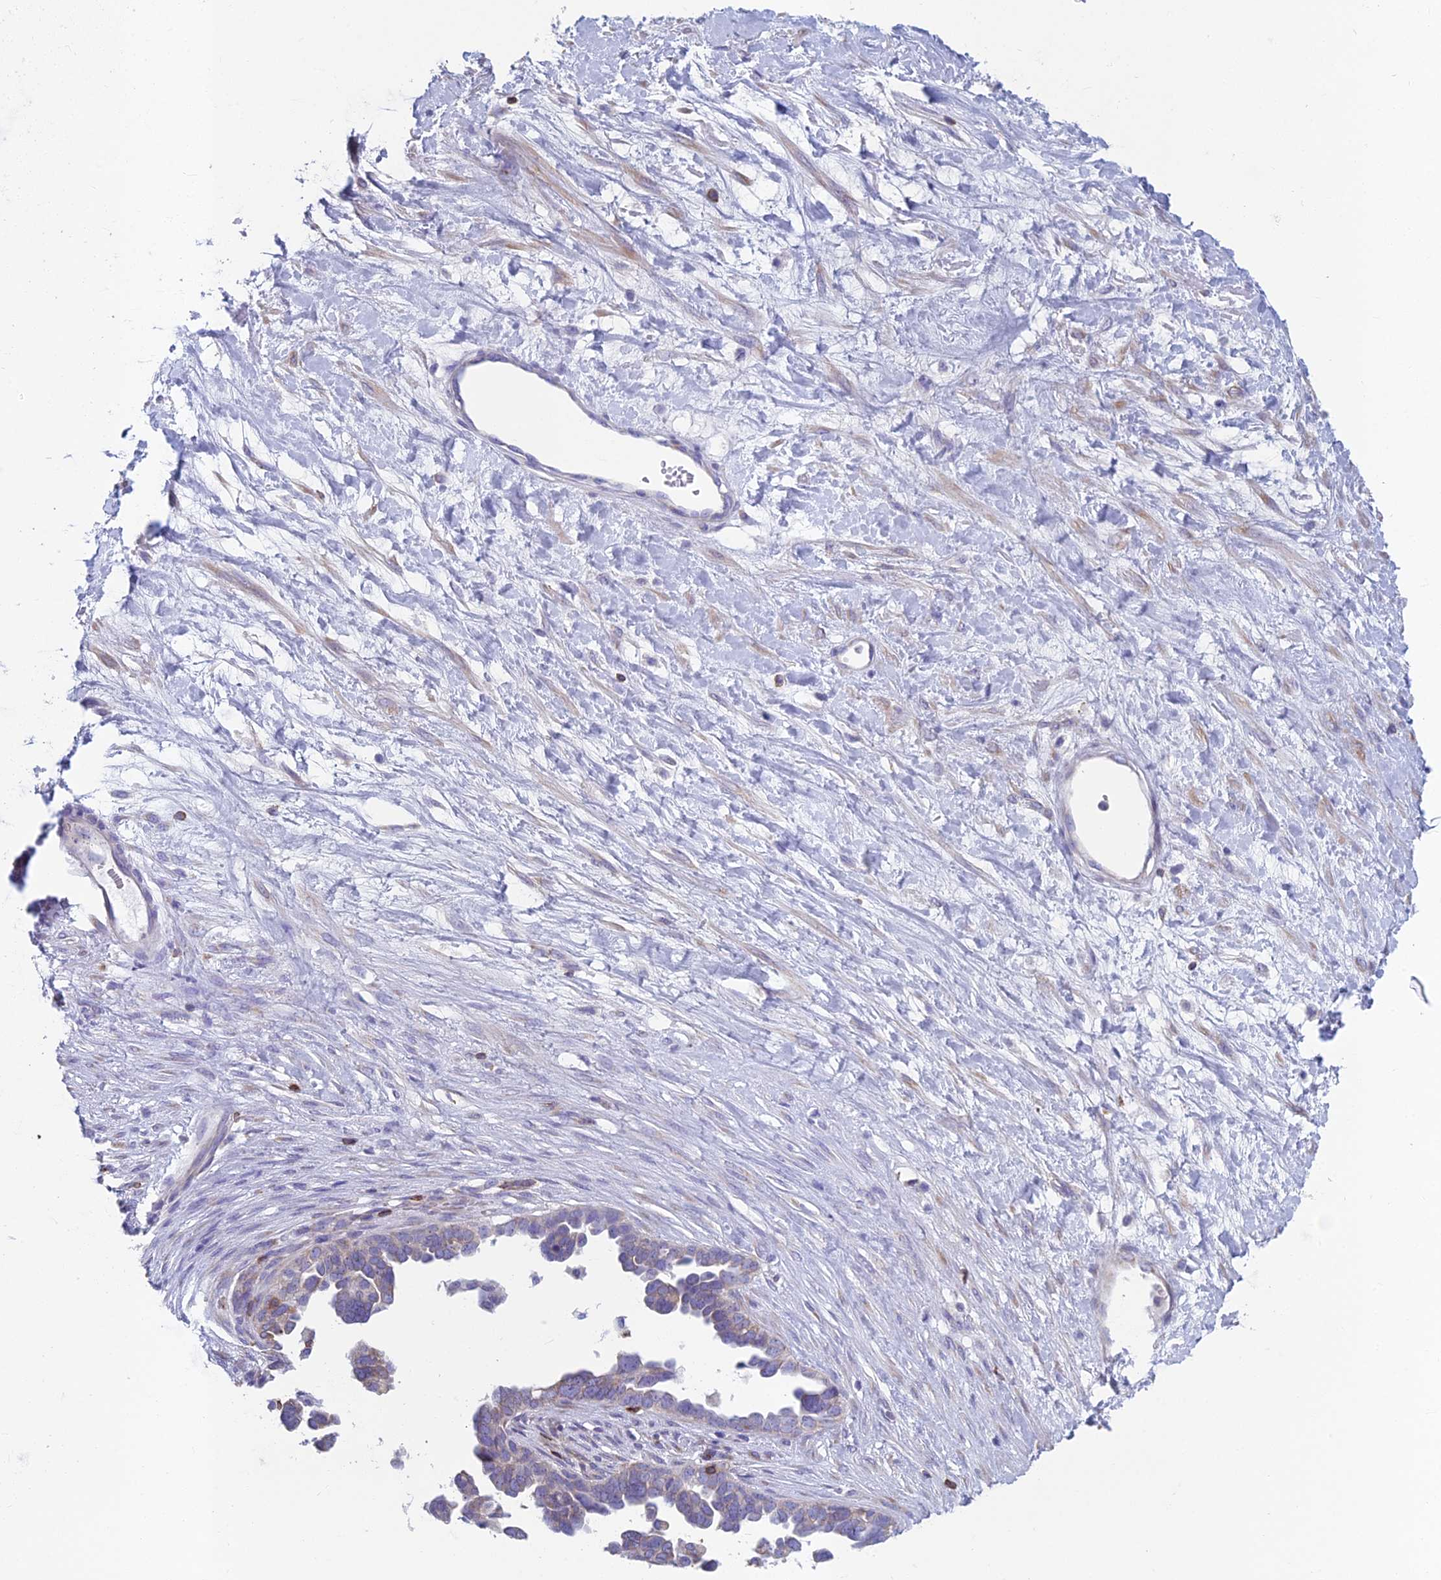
{"staining": {"intensity": "negative", "quantity": "none", "location": "none"}, "tissue": "ovarian cancer", "cell_type": "Tumor cells", "image_type": "cancer", "snomed": [{"axis": "morphology", "description": "Cystadenocarcinoma, serous, NOS"}, {"axis": "topography", "description": "Ovary"}], "caption": "Immunohistochemistry (IHC) photomicrograph of human ovarian serous cystadenocarcinoma stained for a protein (brown), which shows no positivity in tumor cells.", "gene": "ABI3BP", "patient": {"sex": "female", "age": 54}}